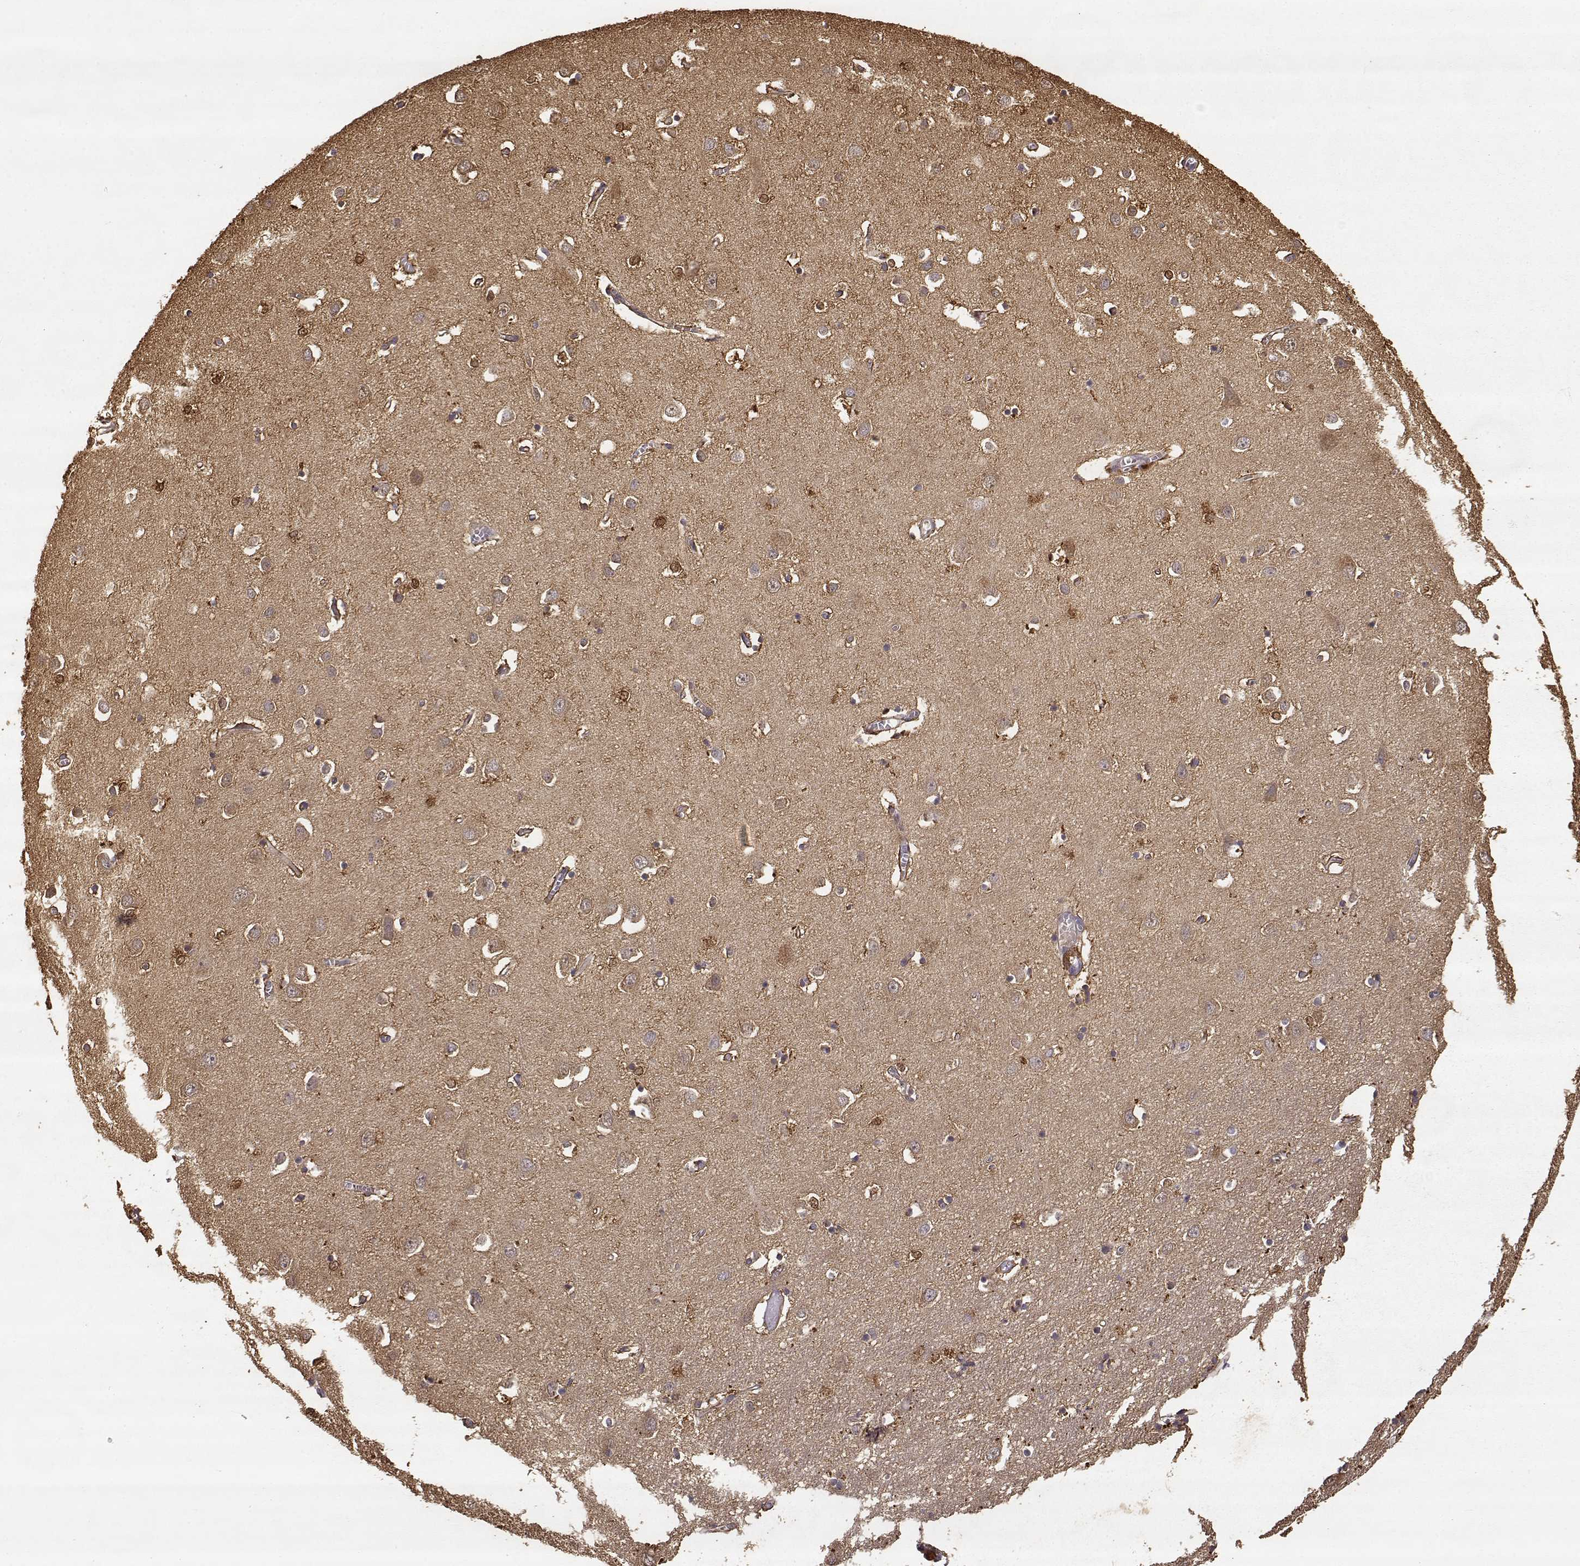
{"staining": {"intensity": "moderate", "quantity": "<25%", "location": "cytoplasmic/membranous"}, "tissue": "cerebral cortex", "cell_type": "Endothelial cells", "image_type": "normal", "snomed": [{"axis": "morphology", "description": "Normal tissue, NOS"}, {"axis": "topography", "description": "Cerebral cortex"}], "caption": "Human cerebral cortex stained for a protein (brown) reveals moderate cytoplasmic/membranous positive staining in approximately <25% of endothelial cells.", "gene": "CRIM1", "patient": {"sex": "male", "age": 70}}